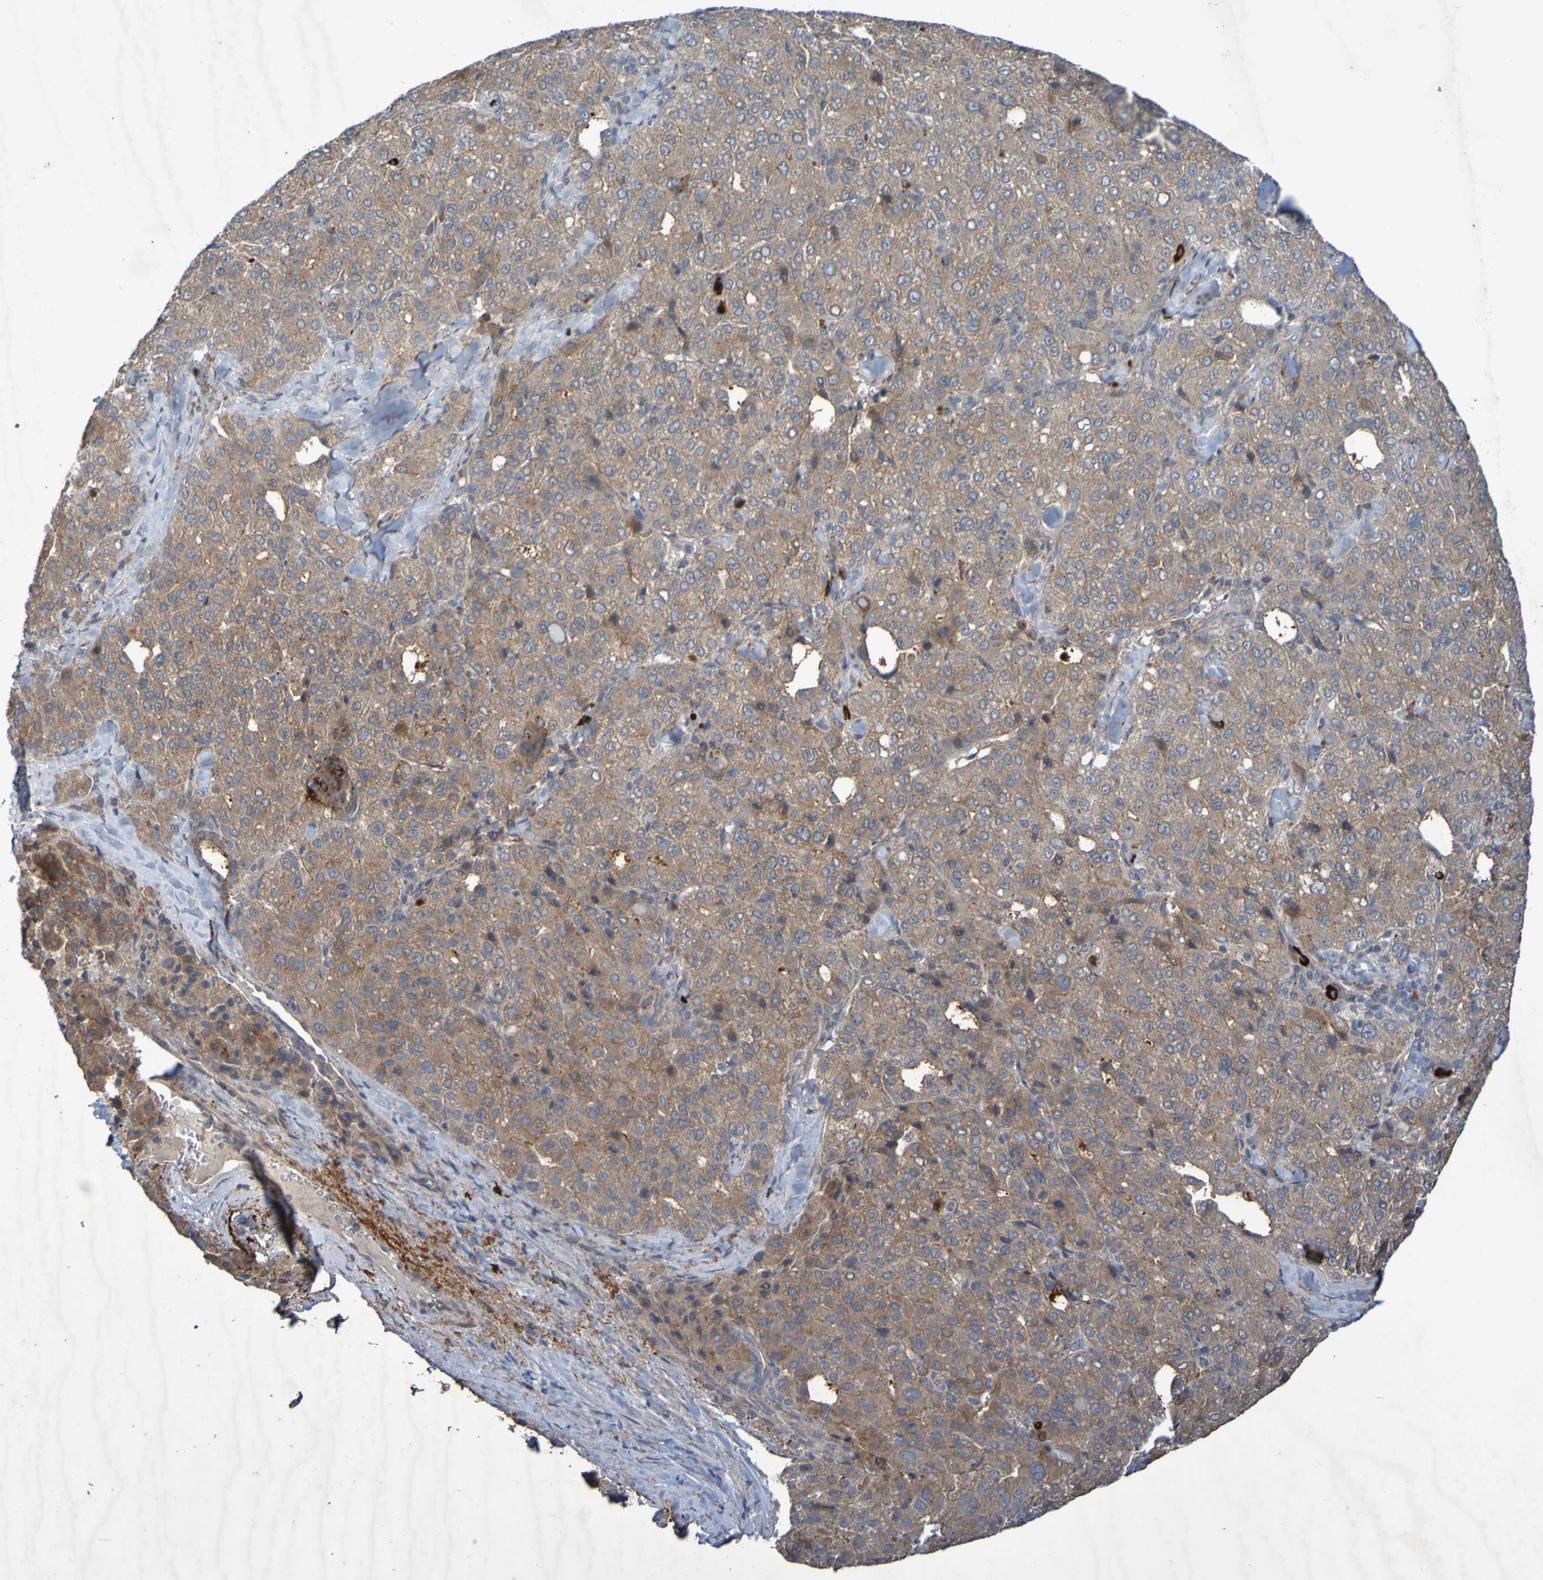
{"staining": {"intensity": "weak", "quantity": ">75%", "location": "cytoplasmic/membranous"}, "tissue": "liver cancer", "cell_type": "Tumor cells", "image_type": "cancer", "snomed": [{"axis": "morphology", "description": "Carcinoma, Hepatocellular, NOS"}, {"axis": "topography", "description": "Liver"}], "caption": "The histopathology image demonstrates immunohistochemical staining of hepatocellular carcinoma (liver). There is weak cytoplasmic/membranous staining is identified in about >75% of tumor cells.", "gene": "ANGPT4", "patient": {"sex": "male", "age": 65}}